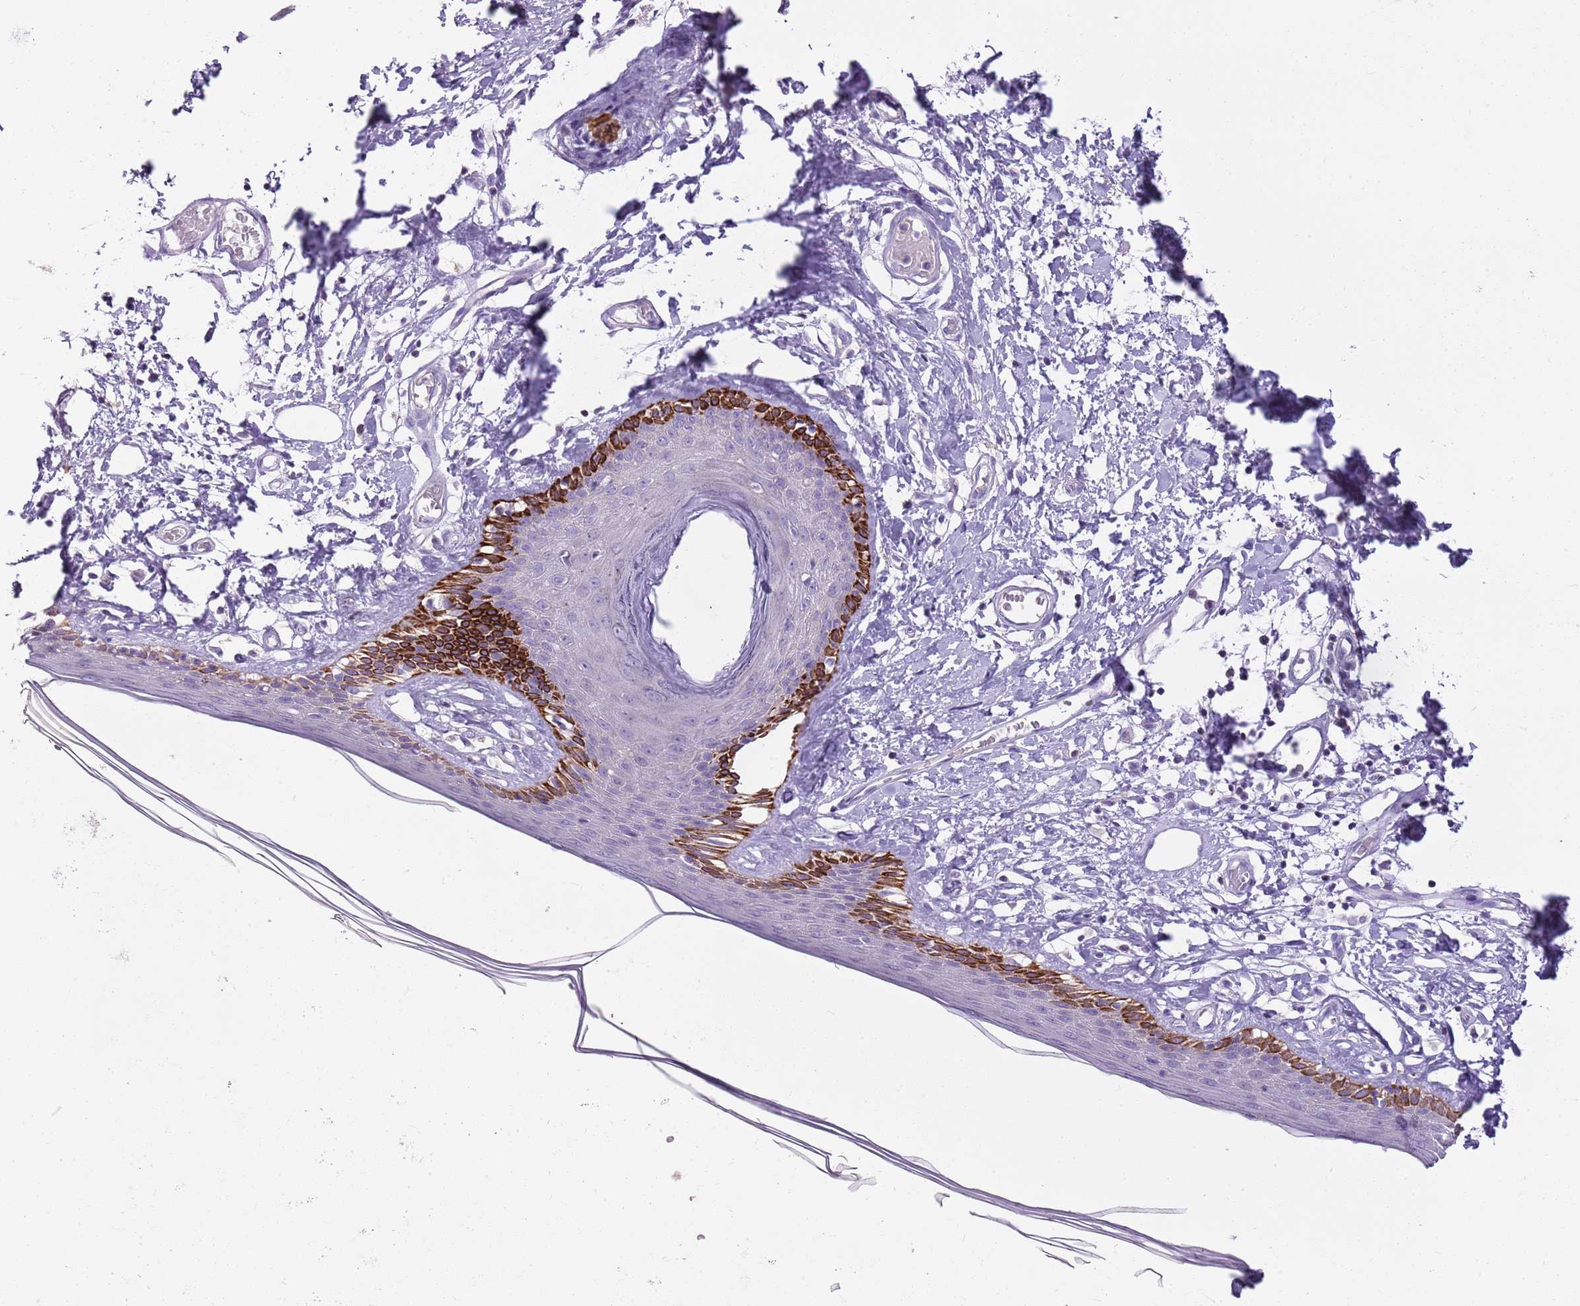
{"staining": {"intensity": "strong", "quantity": "<25%", "location": "cytoplasmic/membranous"}, "tissue": "skin", "cell_type": "Epidermal cells", "image_type": "normal", "snomed": [{"axis": "morphology", "description": "Normal tissue, NOS"}, {"axis": "topography", "description": "Adipose tissue"}, {"axis": "topography", "description": "Vascular tissue"}, {"axis": "topography", "description": "Vulva"}, {"axis": "topography", "description": "Peripheral nerve tissue"}], "caption": "A medium amount of strong cytoplasmic/membranous positivity is seen in about <25% of epidermal cells in unremarkable skin.", "gene": "CNPPD1", "patient": {"sex": "female", "age": 86}}